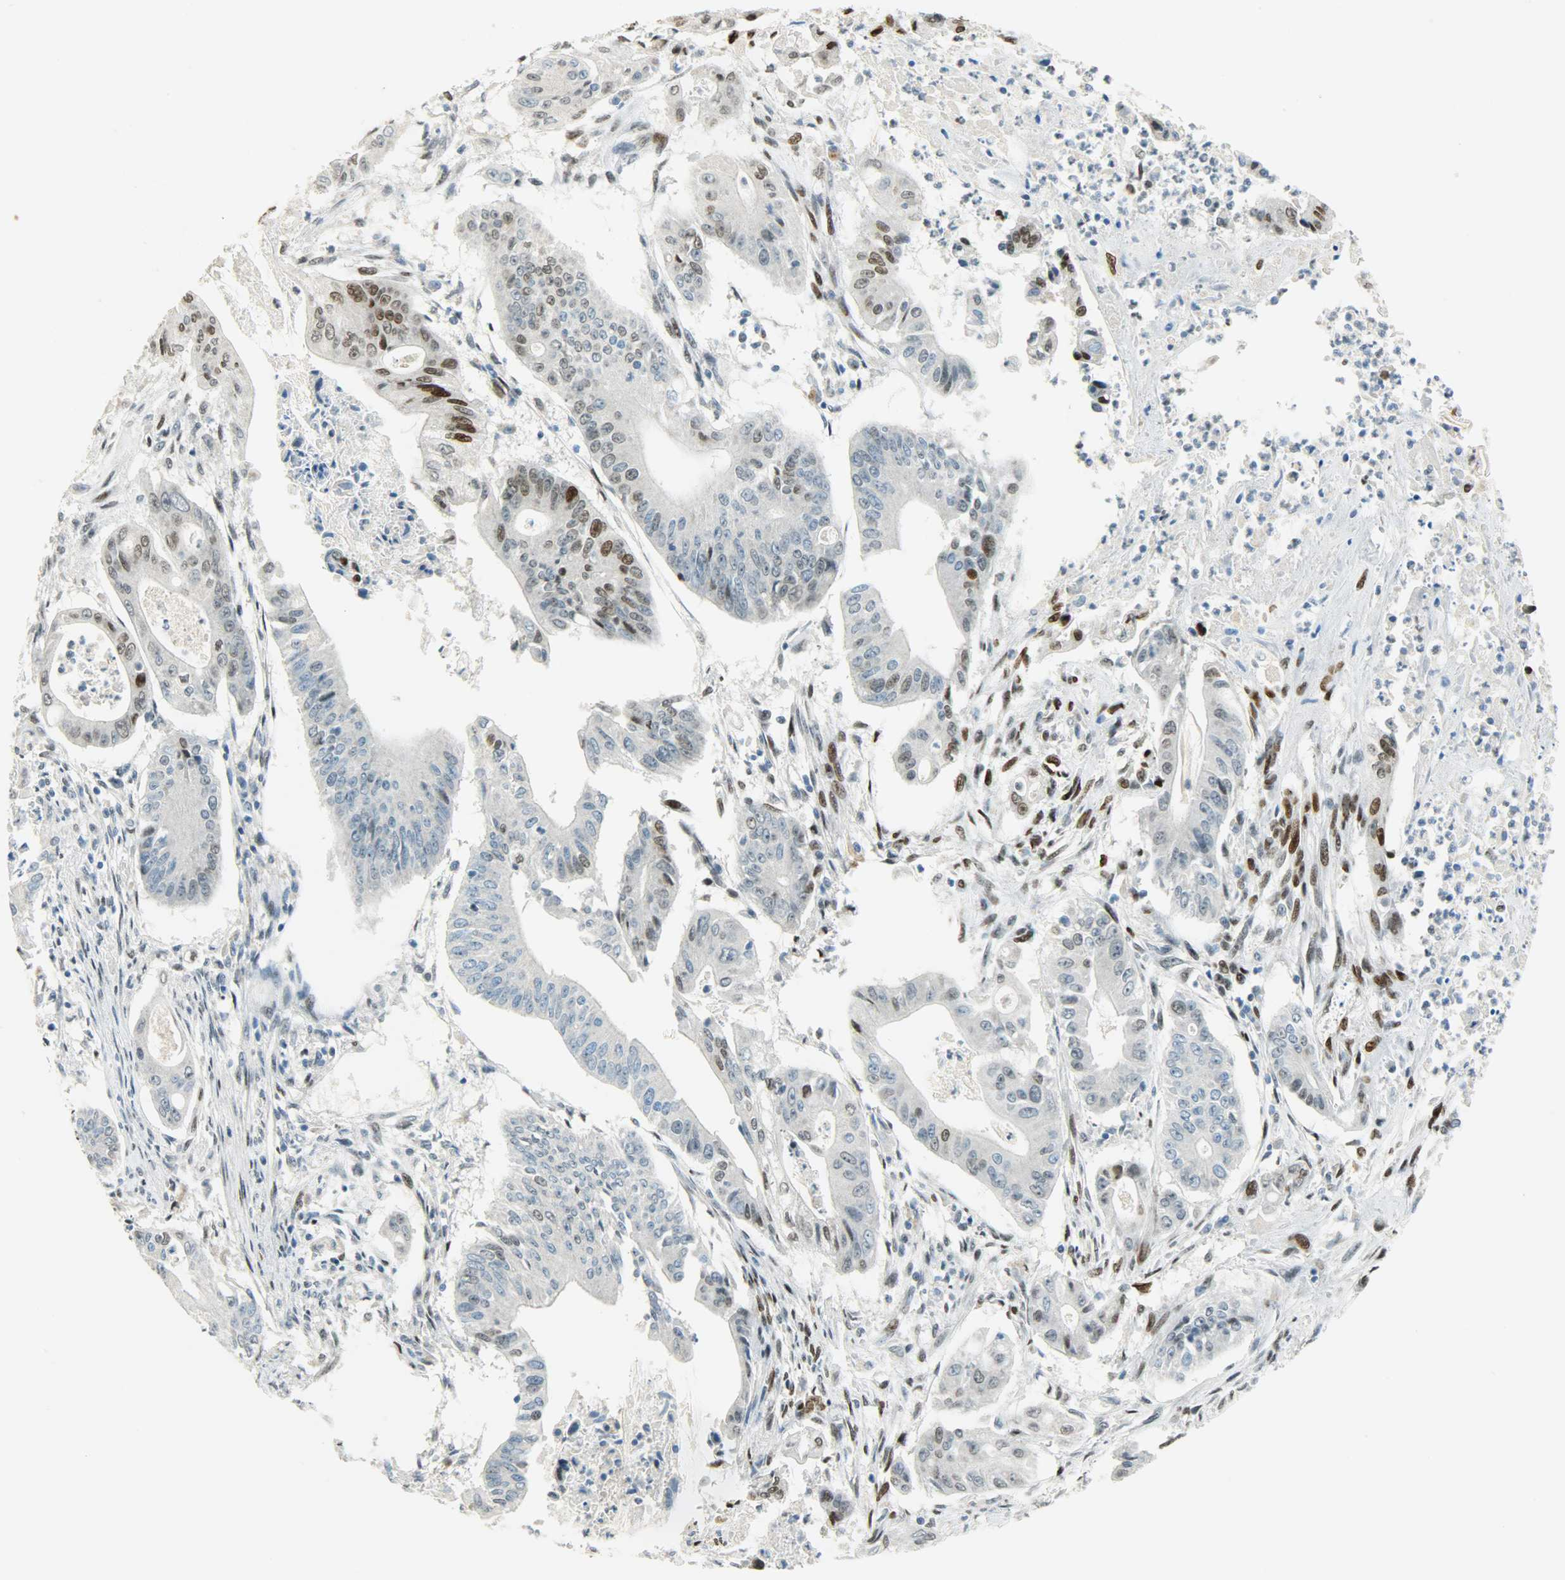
{"staining": {"intensity": "negative", "quantity": "none", "location": "none"}, "tissue": "pancreatic cancer", "cell_type": "Tumor cells", "image_type": "cancer", "snomed": [{"axis": "morphology", "description": "Normal tissue, NOS"}, {"axis": "topography", "description": "Lymph node"}], "caption": "Immunohistochemical staining of pancreatic cancer displays no significant staining in tumor cells.", "gene": "JUNB", "patient": {"sex": "male", "age": 62}}